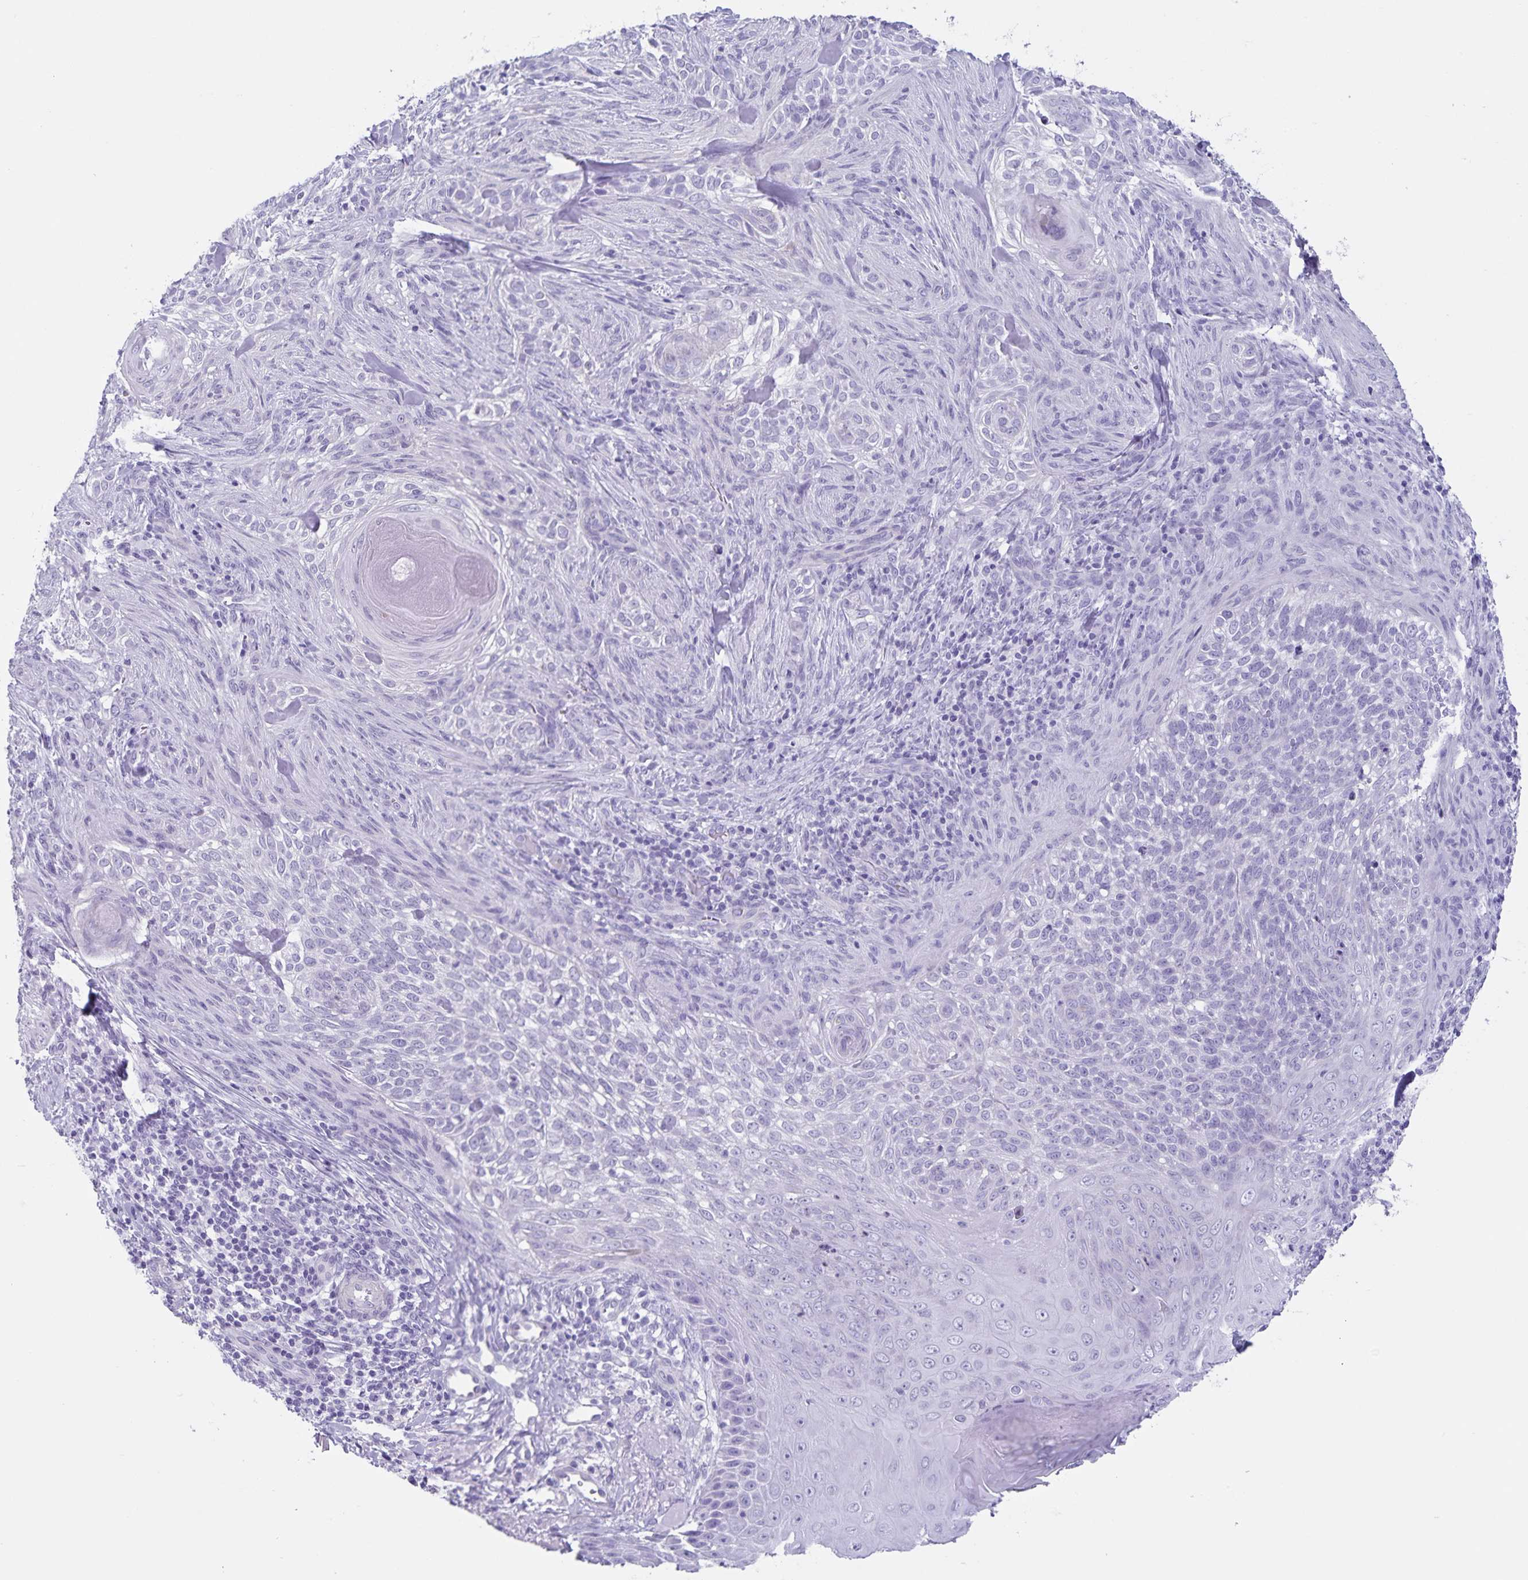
{"staining": {"intensity": "negative", "quantity": "none", "location": "none"}, "tissue": "skin cancer", "cell_type": "Tumor cells", "image_type": "cancer", "snomed": [{"axis": "morphology", "description": "Basal cell carcinoma"}, {"axis": "topography", "description": "Skin"}], "caption": "Immunohistochemical staining of human skin cancer (basal cell carcinoma) shows no significant staining in tumor cells.", "gene": "C11orf42", "patient": {"sex": "female", "age": 48}}